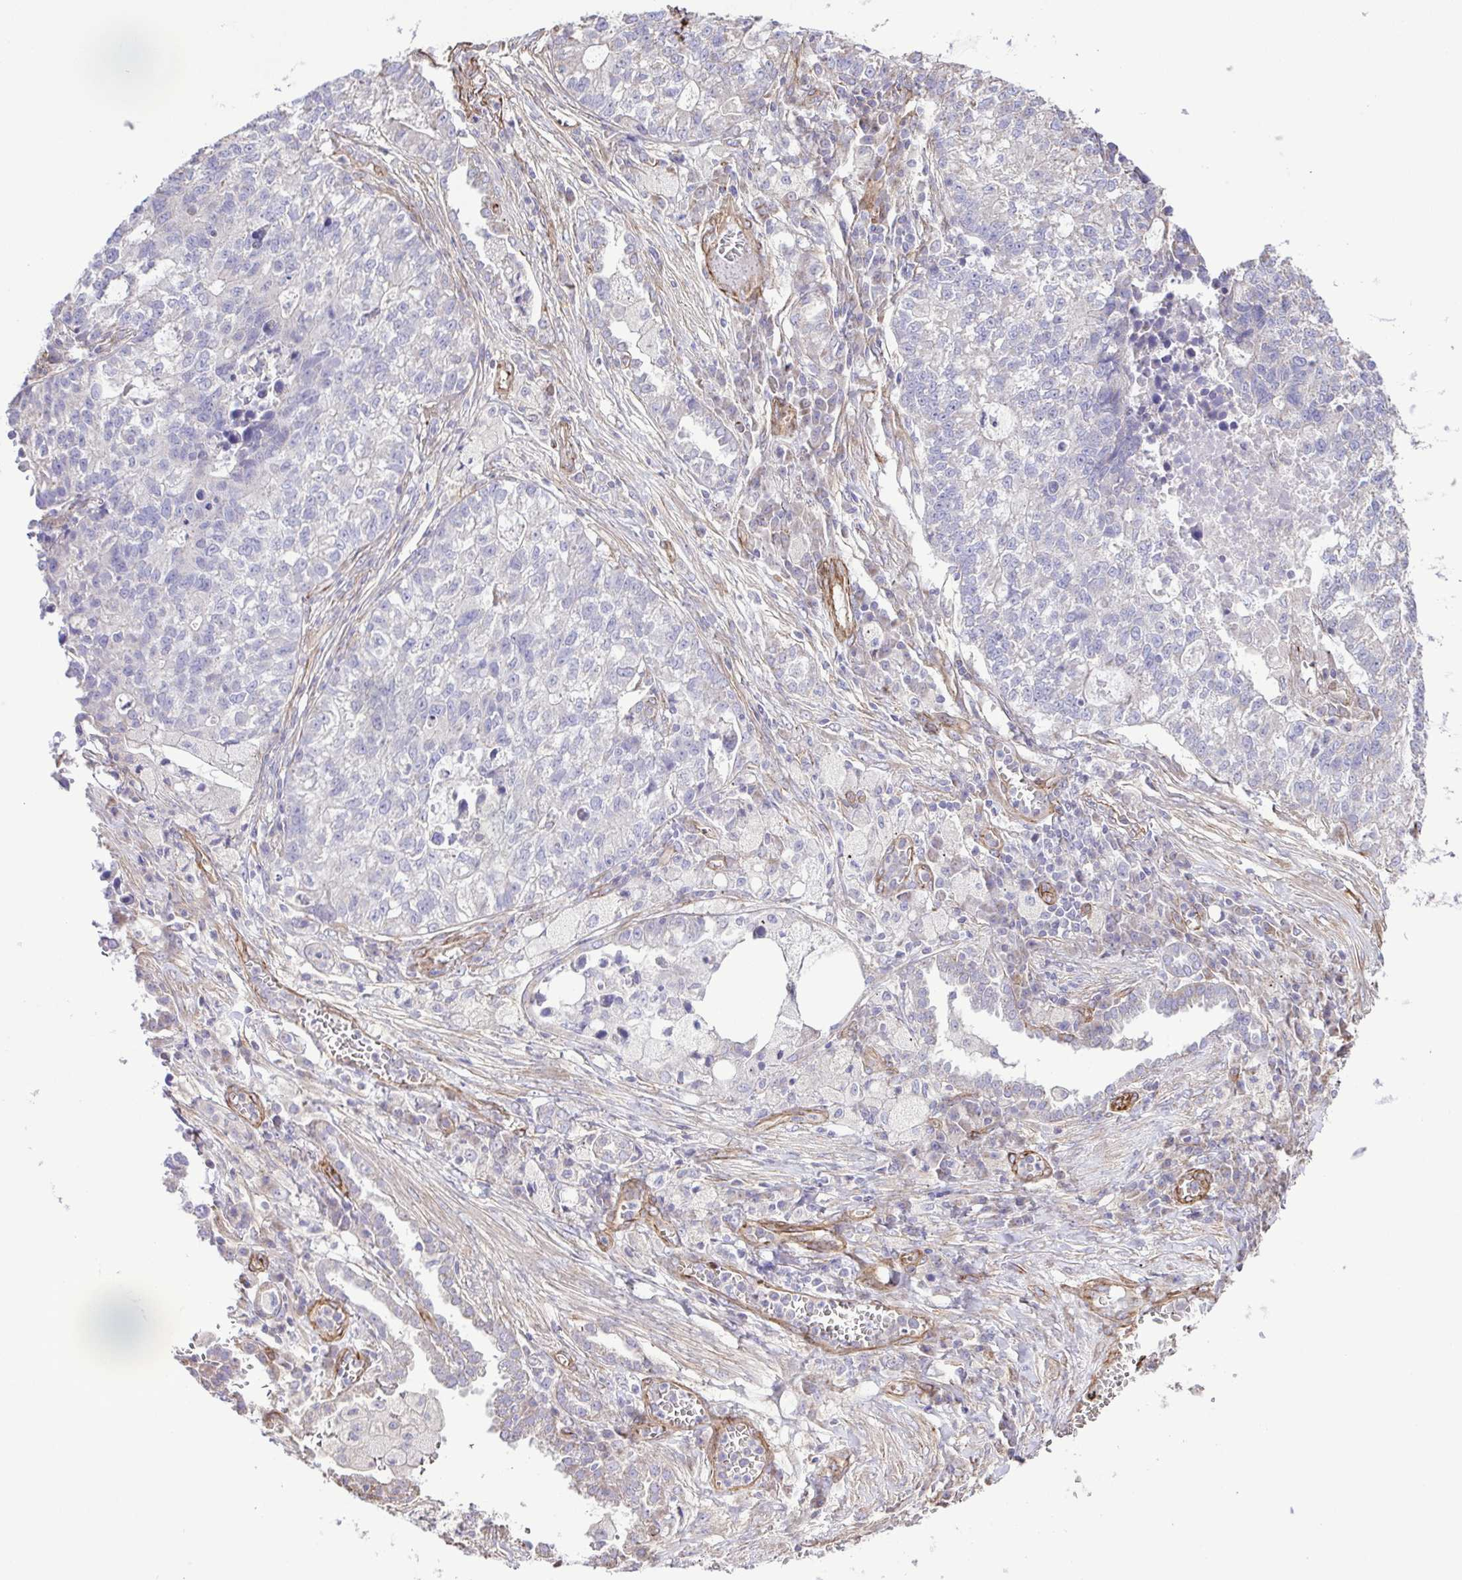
{"staining": {"intensity": "negative", "quantity": "none", "location": "none"}, "tissue": "lung cancer", "cell_type": "Tumor cells", "image_type": "cancer", "snomed": [{"axis": "morphology", "description": "Adenocarcinoma, NOS"}, {"axis": "topography", "description": "Lung"}], "caption": "This is a histopathology image of IHC staining of lung cancer (adenocarcinoma), which shows no positivity in tumor cells.", "gene": "FLT1", "patient": {"sex": "male", "age": 57}}